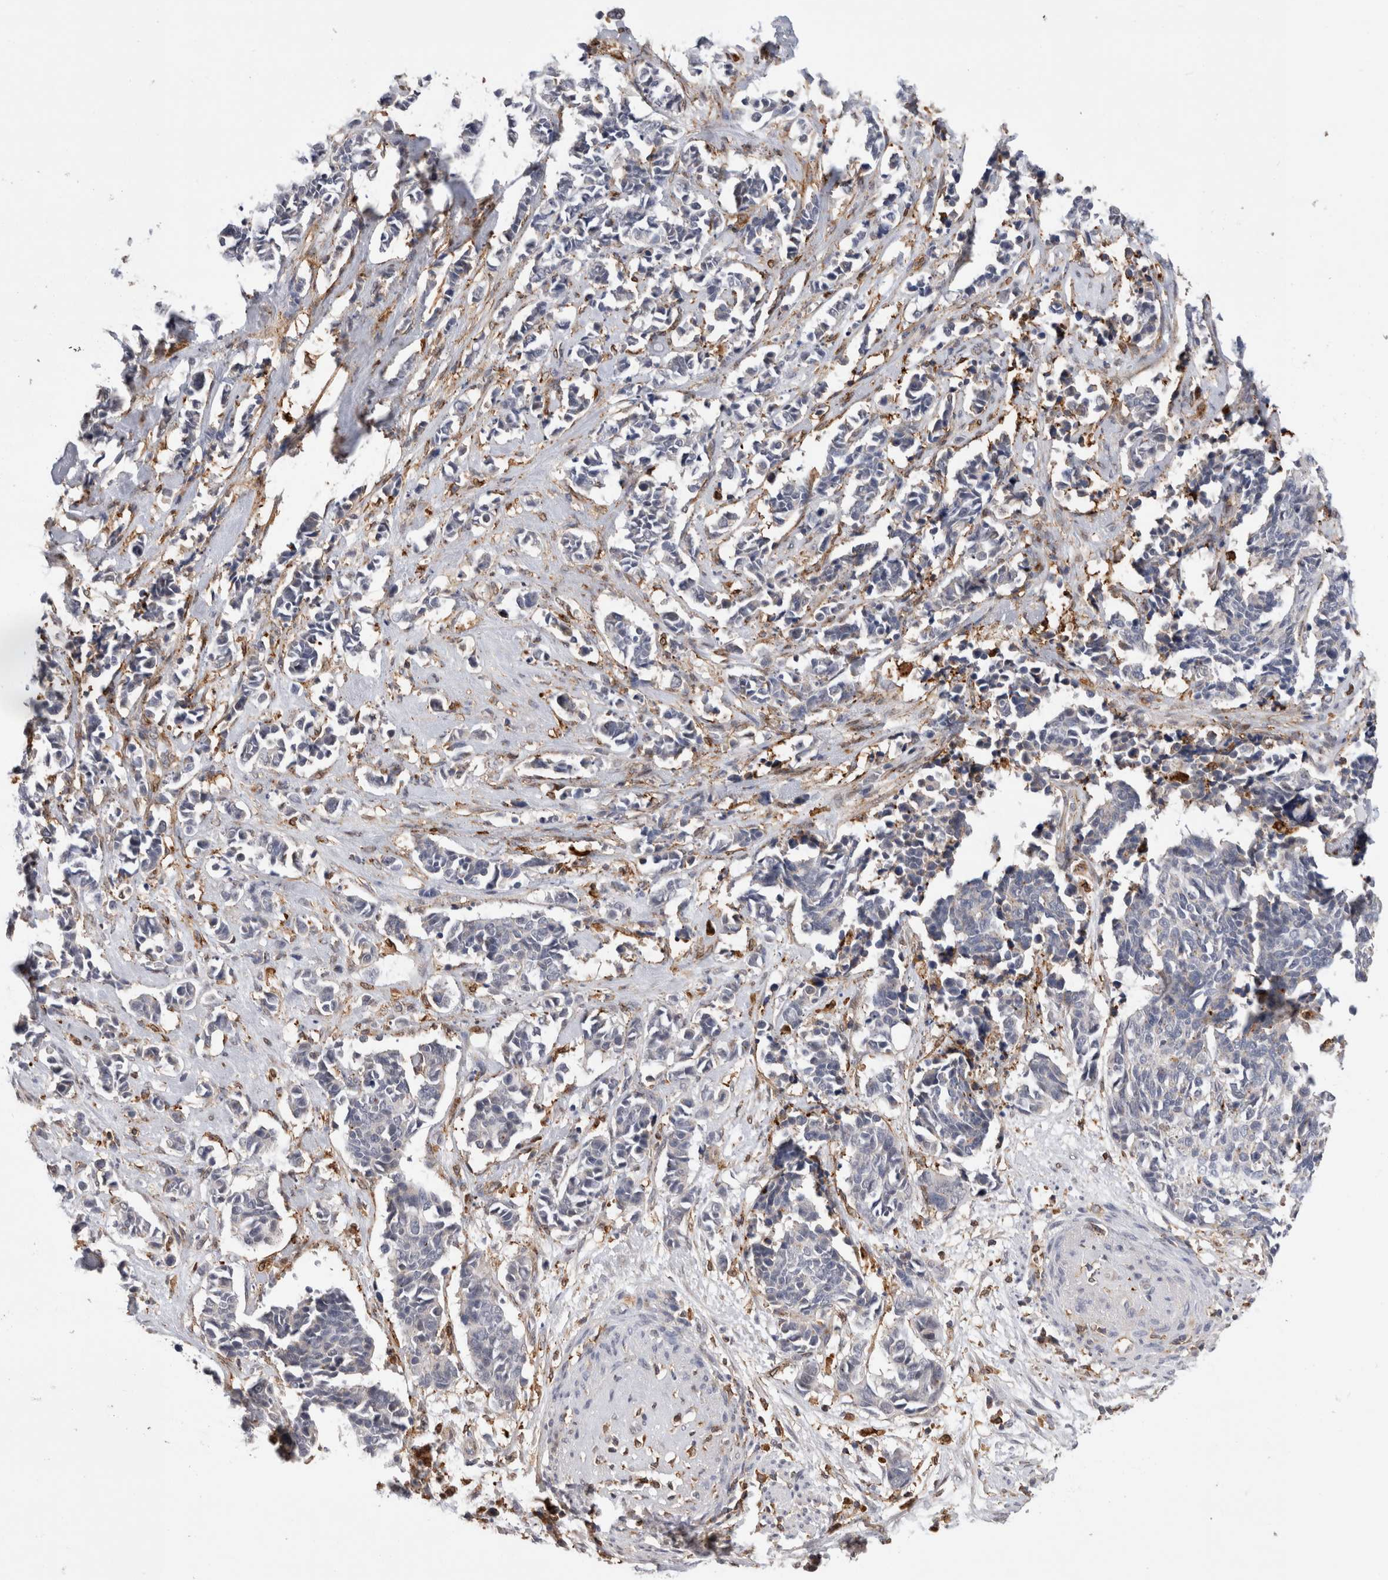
{"staining": {"intensity": "negative", "quantity": "none", "location": "none"}, "tissue": "cervical cancer", "cell_type": "Tumor cells", "image_type": "cancer", "snomed": [{"axis": "morphology", "description": "Normal tissue, NOS"}, {"axis": "morphology", "description": "Squamous cell carcinoma, NOS"}, {"axis": "topography", "description": "Cervix"}], "caption": "The micrograph reveals no significant expression in tumor cells of cervical cancer (squamous cell carcinoma).", "gene": "CCDC88B", "patient": {"sex": "female", "age": 35}}